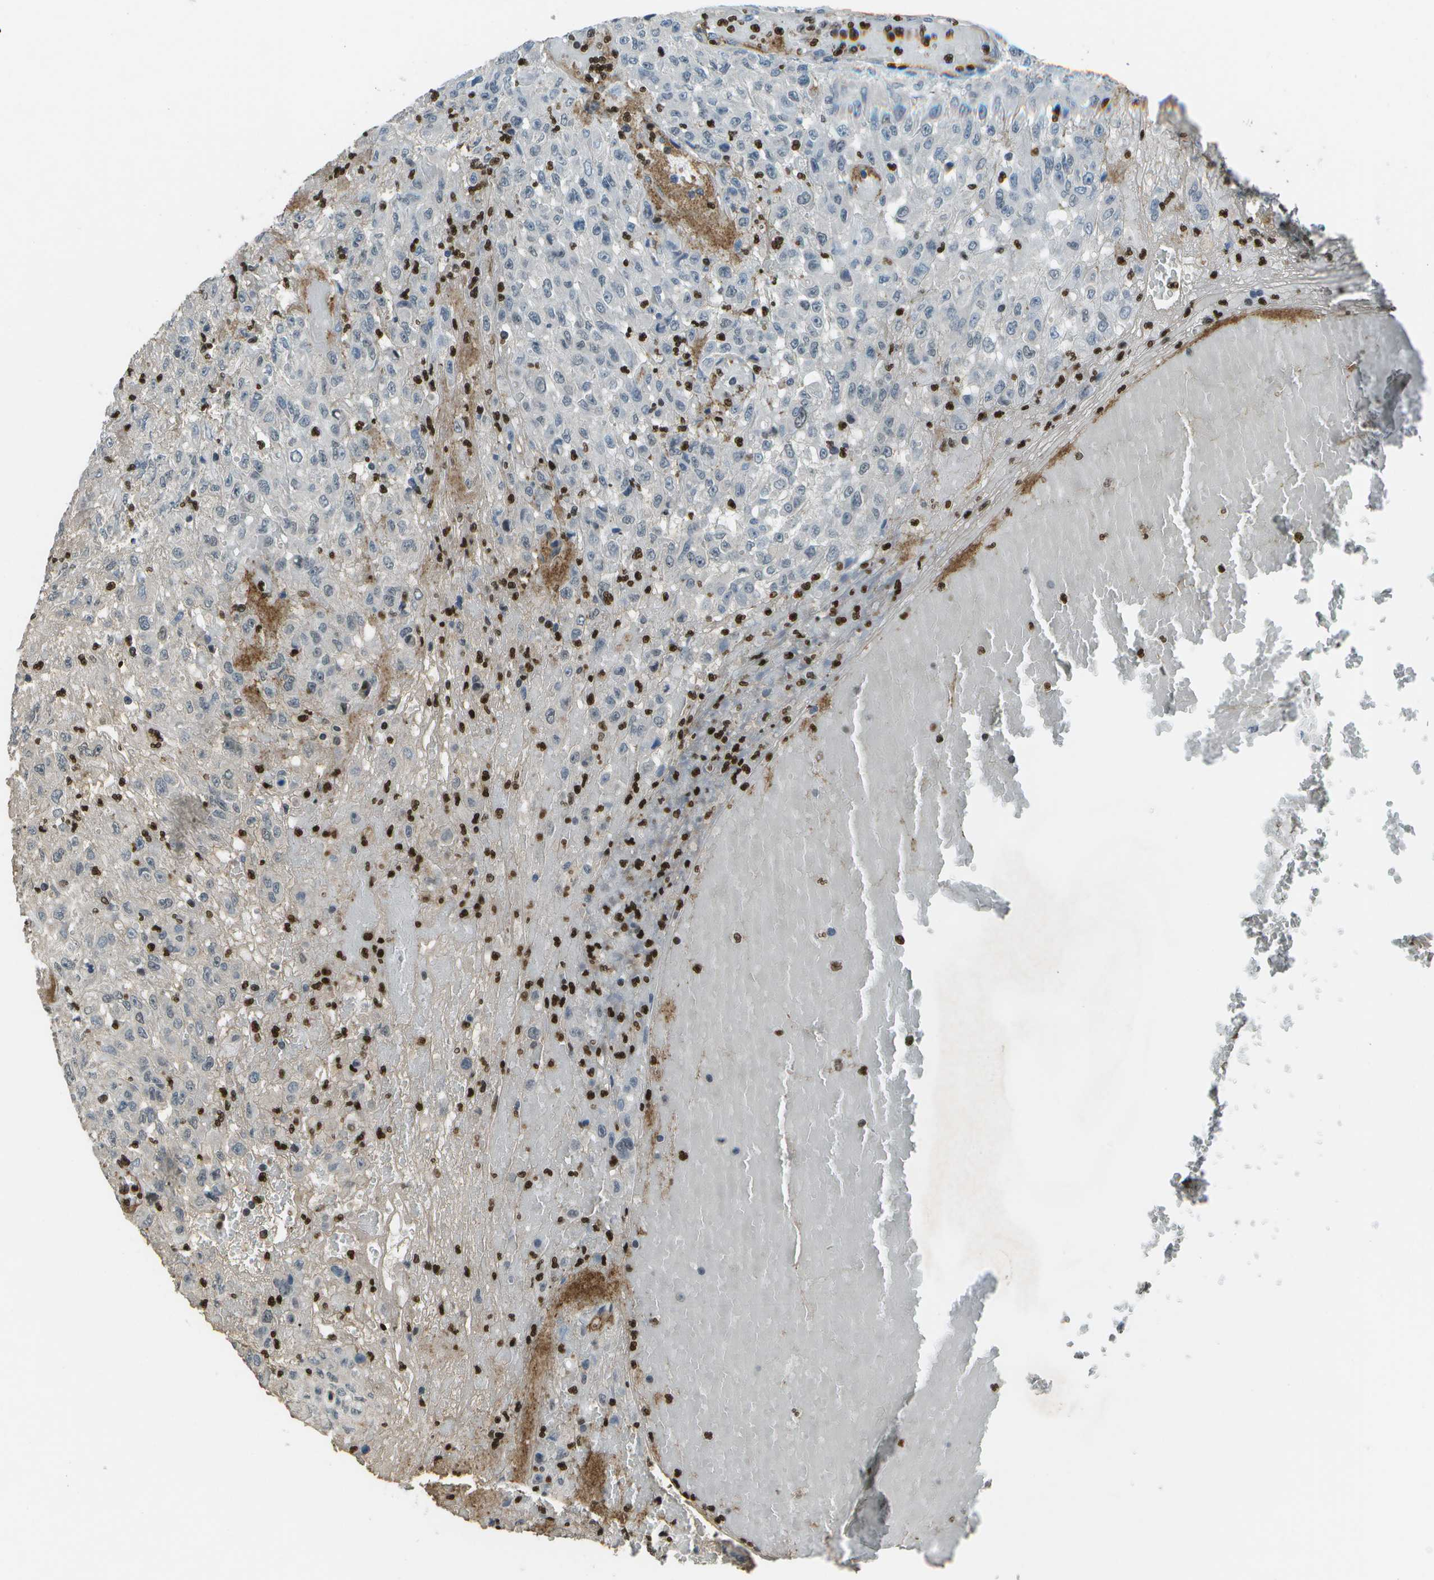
{"staining": {"intensity": "negative", "quantity": "none", "location": "none"}, "tissue": "urothelial cancer", "cell_type": "Tumor cells", "image_type": "cancer", "snomed": [{"axis": "morphology", "description": "Urothelial carcinoma, High grade"}, {"axis": "topography", "description": "Urinary bladder"}], "caption": "Immunohistochemical staining of human urothelial carcinoma (high-grade) displays no significant positivity in tumor cells.", "gene": "PDLIM1", "patient": {"sex": "male", "age": 46}}